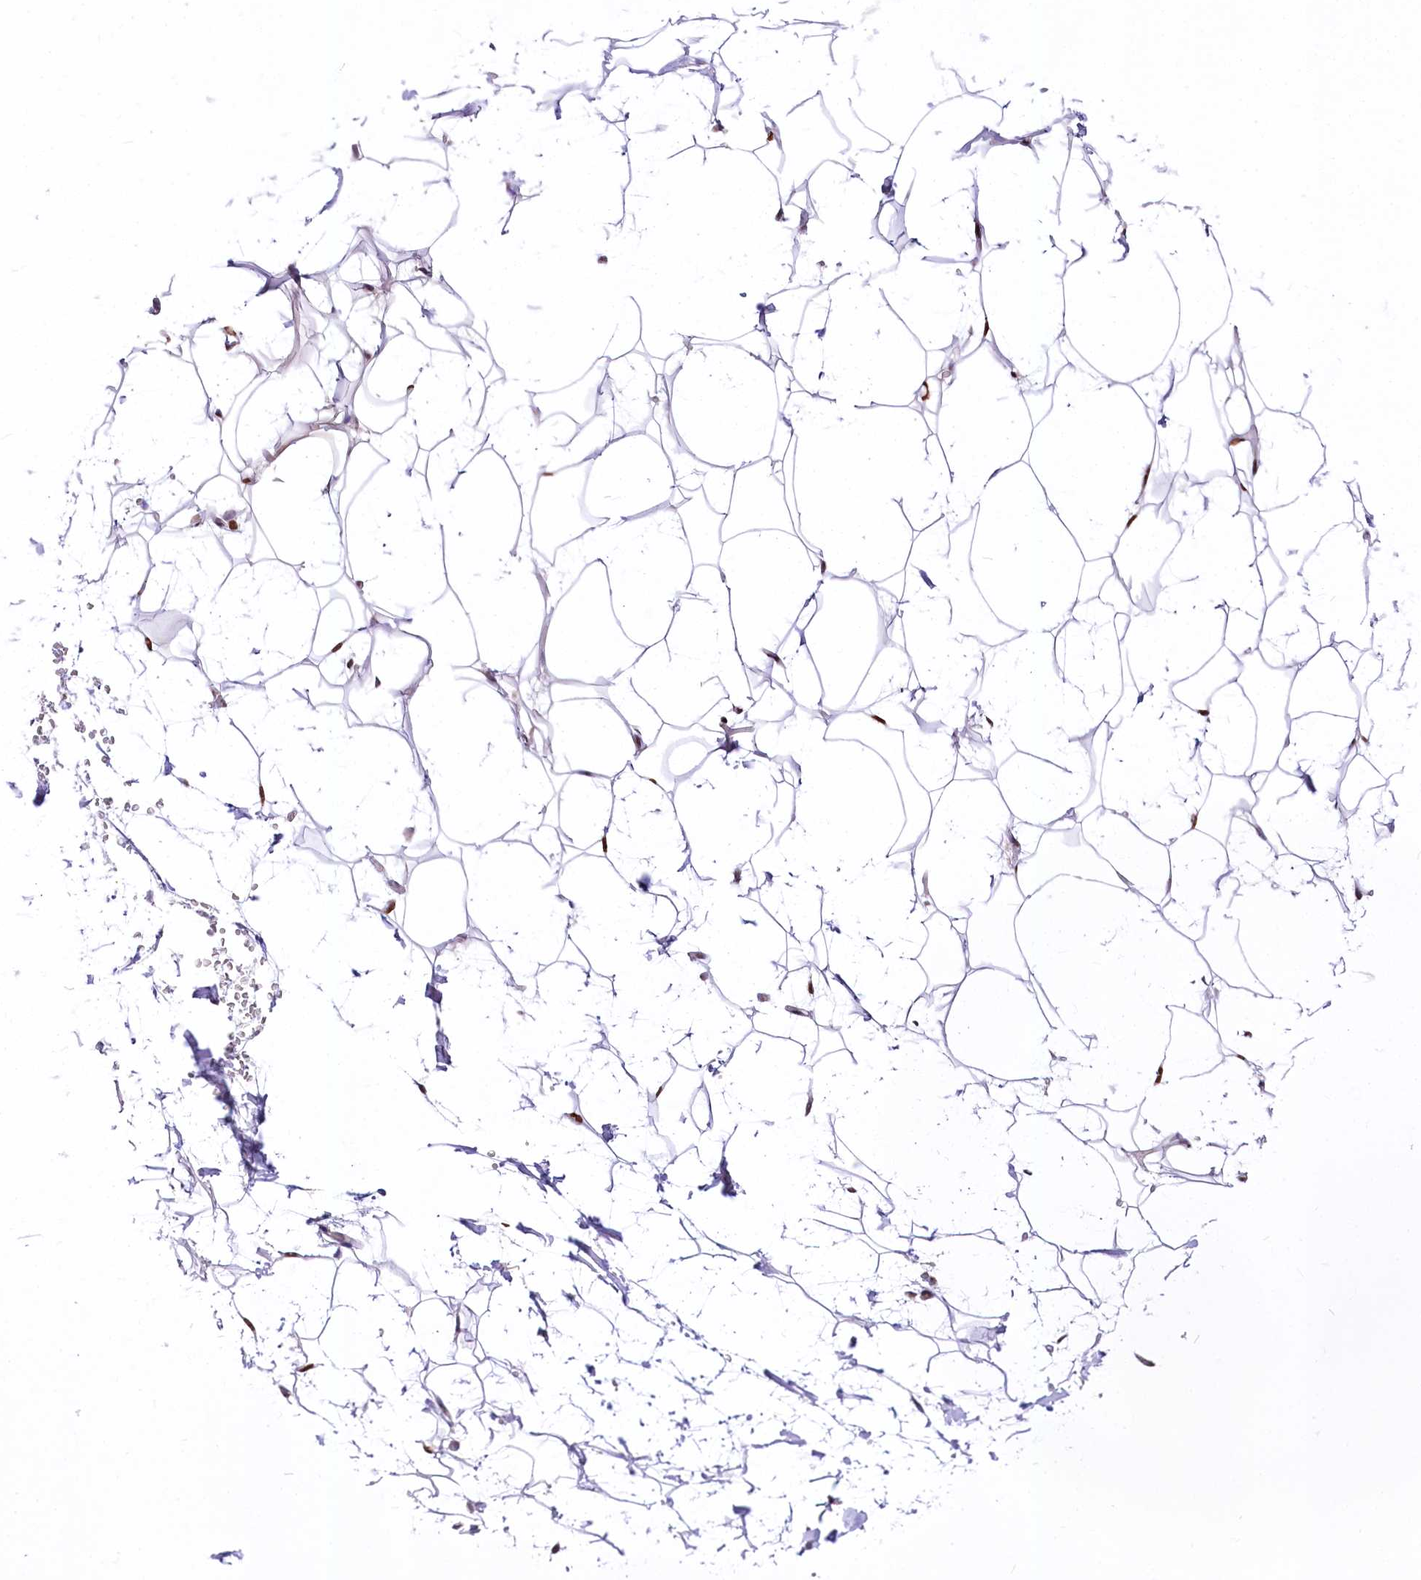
{"staining": {"intensity": "strong", "quantity": ">75%", "location": "nuclear"}, "tissue": "adipose tissue", "cell_type": "Adipocytes", "image_type": "normal", "snomed": [{"axis": "morphology", "description": "Normal tissue, NOS"}, {"axis": "topography", "description": "Breast"}], "caption": "About >75% of adipocytes in unremarkable human adipose tissue show strong nuclear protein staining as visualized by brown immunohistochemical staining.", "gene": "ZFYVE27", "patient": {"sex": "female", "age": 26}}